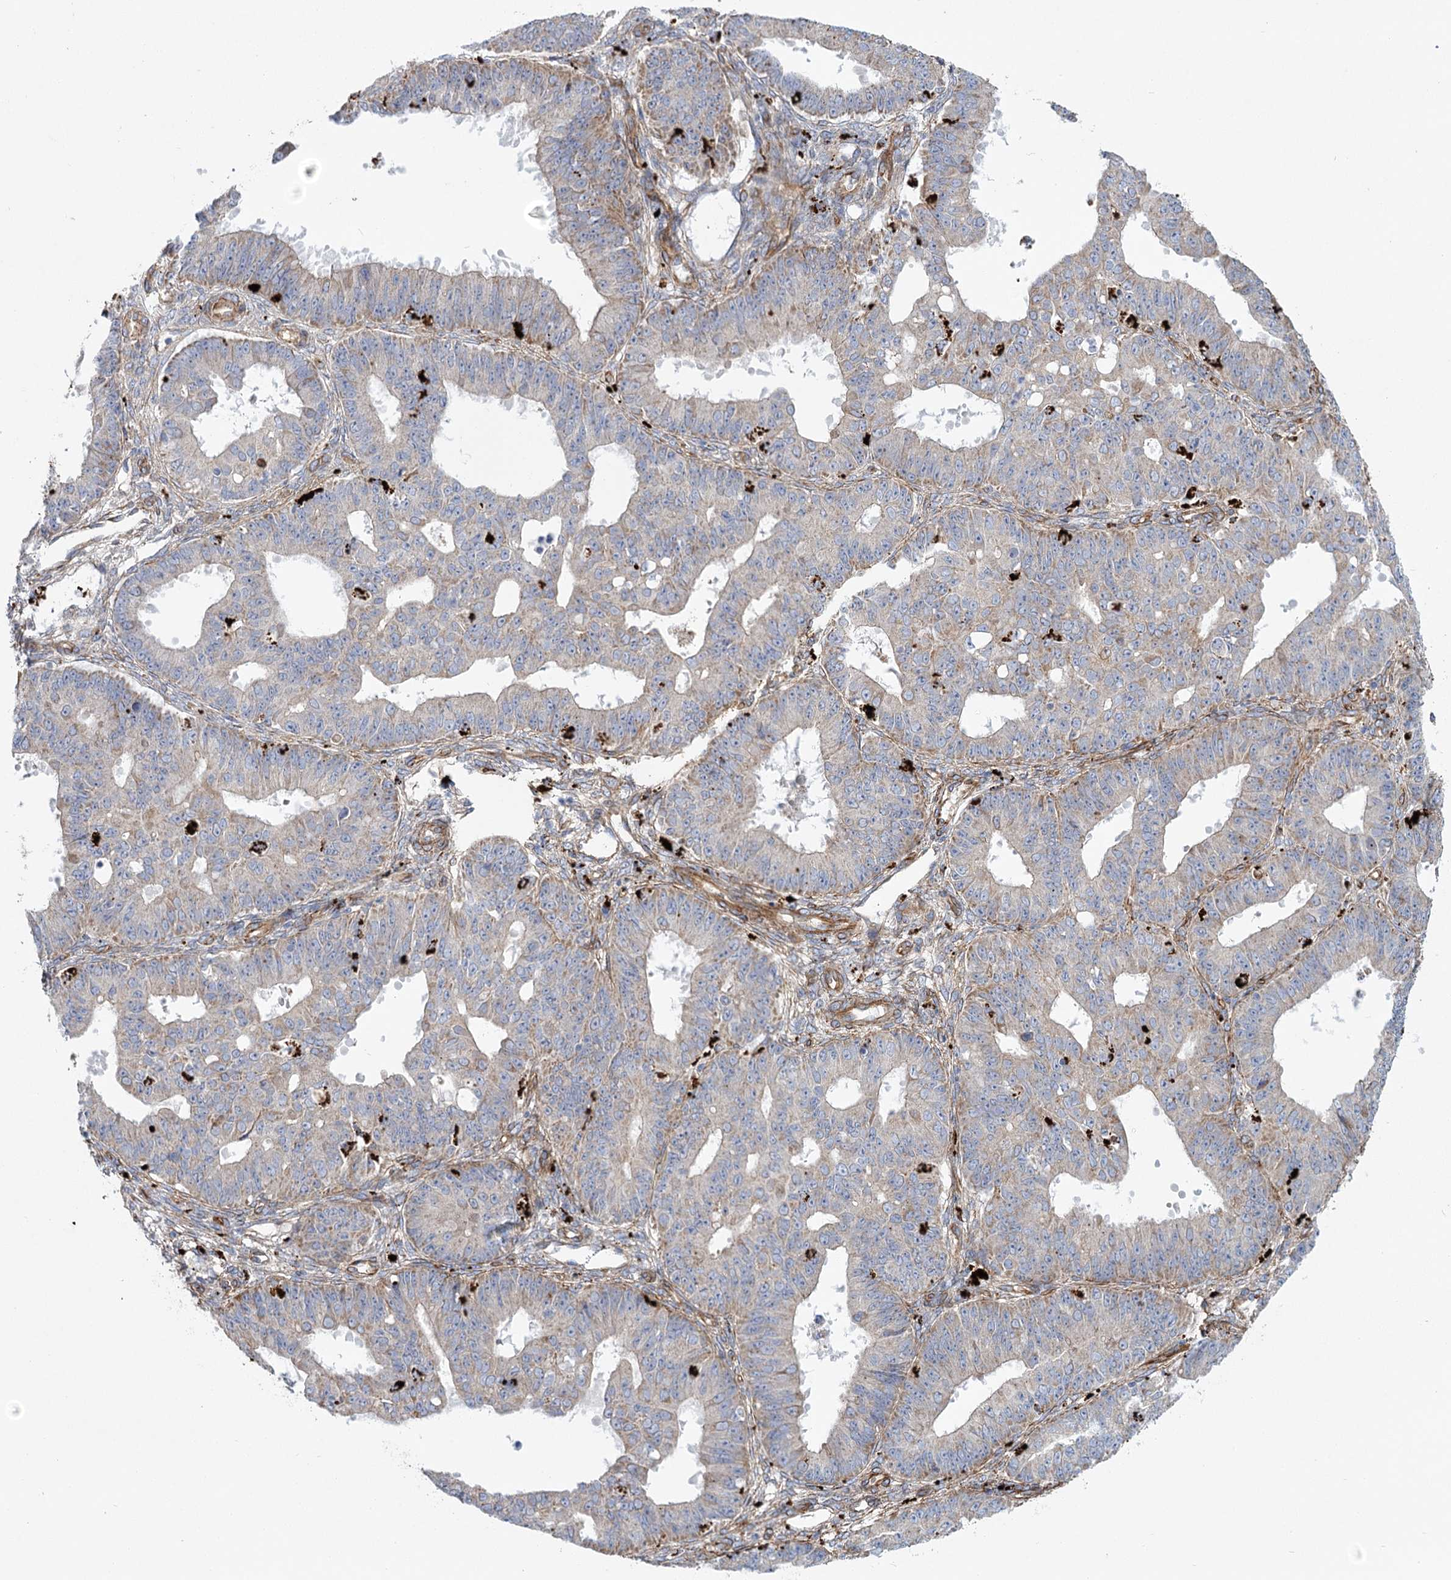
{"staining": {"intensity": "weak", "quantity": "25%-75%", "location": "cytoplasmic/membranous"}, "tissue": "ovarian cancer", "cell_type": "Tumor cells", "image_type": "cancer", "snomed": [{"axis": "morphology", "description": "Carcinoma, endometroid"}, {"axis": "topography", "description": "Appendix"}, {"axis": "topography", "description": "Ovary"}], "caption": "Ovarian cancer stained for a protein displays weak cytoplasmic/membranous positivity in tumor cells.", "gene": "TMEM164", "patient": {"sex": "female", "age": 42}}